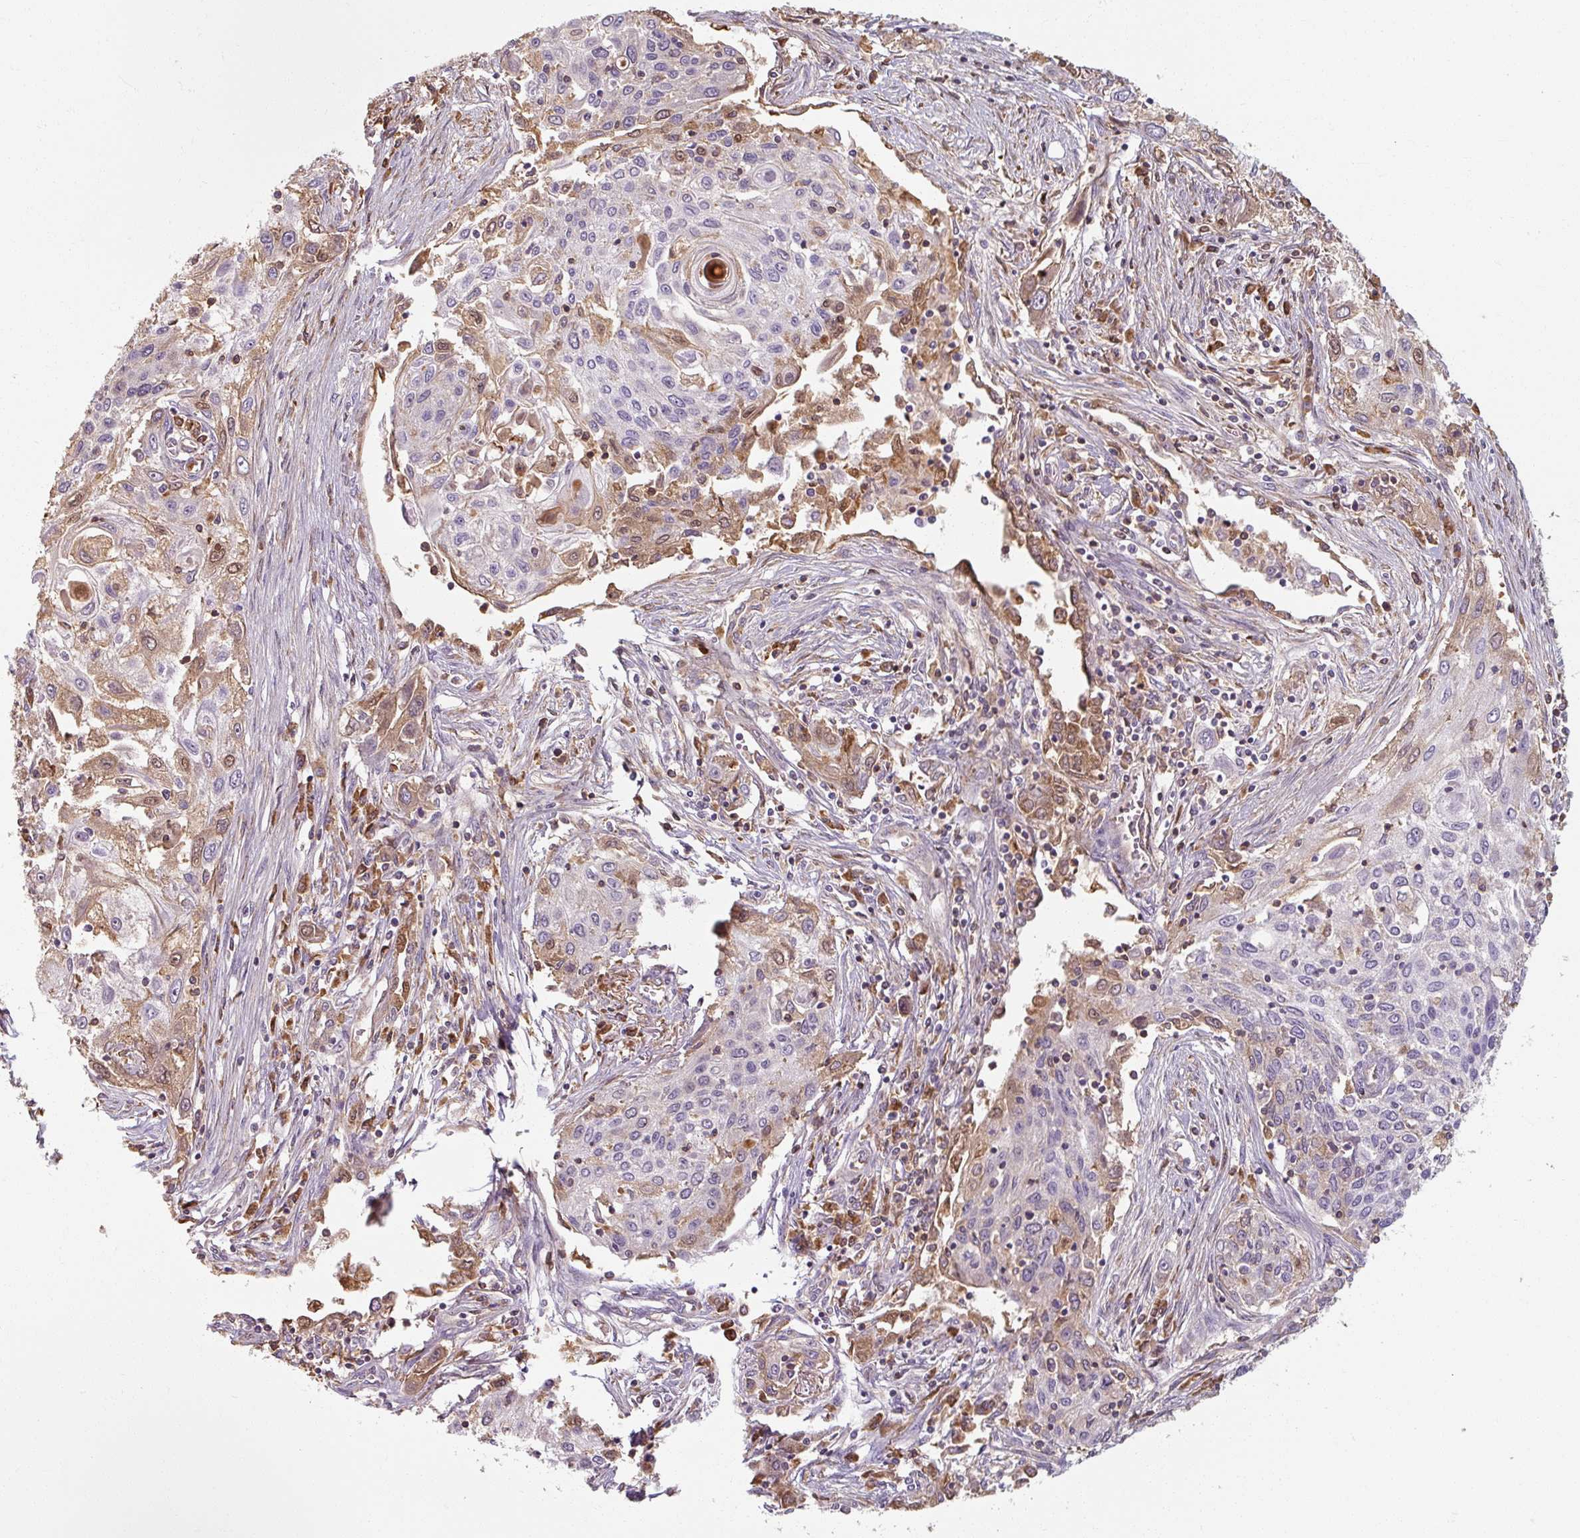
{"staining": {"intensity": "moderate", "quantity": "25%-75%", "location": "cytoplasmic/membranous"}, "tissue": "lung cancer", "cell_type": "Tumor cells", "image_type": "cancer", "snomed": [{"axis": "morphology", "description": "Squamous cell carcinoma, NOS"}, {"axis": "topography", "description": "Lung"}], "caption": "Human lung cancer stained with a brown dye exhibits moderate cytoplasmic/membranous positive staining in about 25%-75% of tumor cells.", "gene": "TSEN54", "patient": {"sex": "female", "age": 69}}